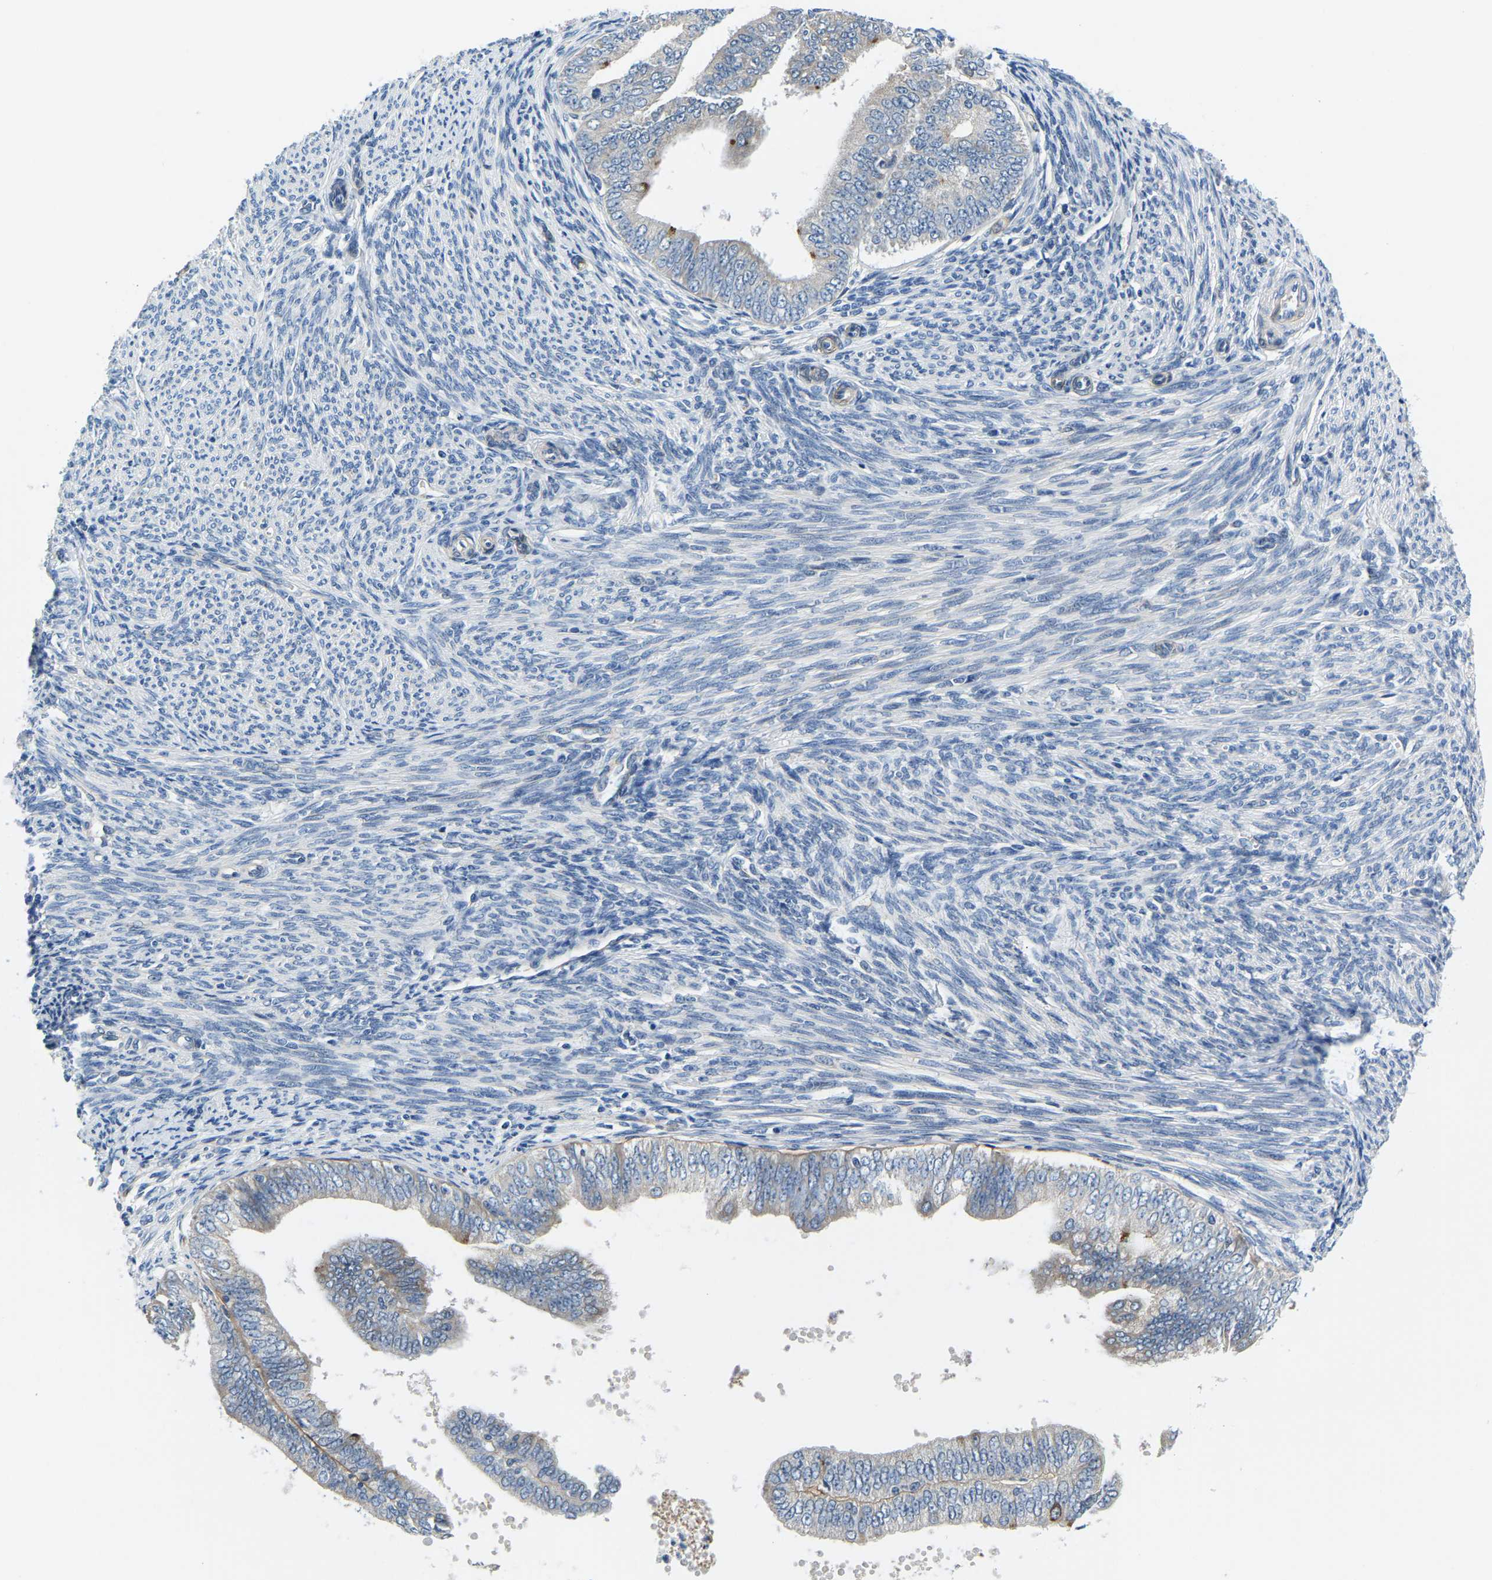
{"staining": {"intensity": "negative", "quantity": "none", "location": "none"}, "tissue": "endometrial cancer", "cell_type": "Tumor cells", "image_type": "cancer", "snomed": [{"axis": "morphology", "description": "Adenocarcinoma, NOS"}, {"axis": "topography", "description": "Endometrium"}], "caption": "The image reveals no significant positivity in tumor cells of endometrial cancer. Nuclei are stained in blue.", "gene": "LIAS", "patient": {"sex": "female", "age": 63}}